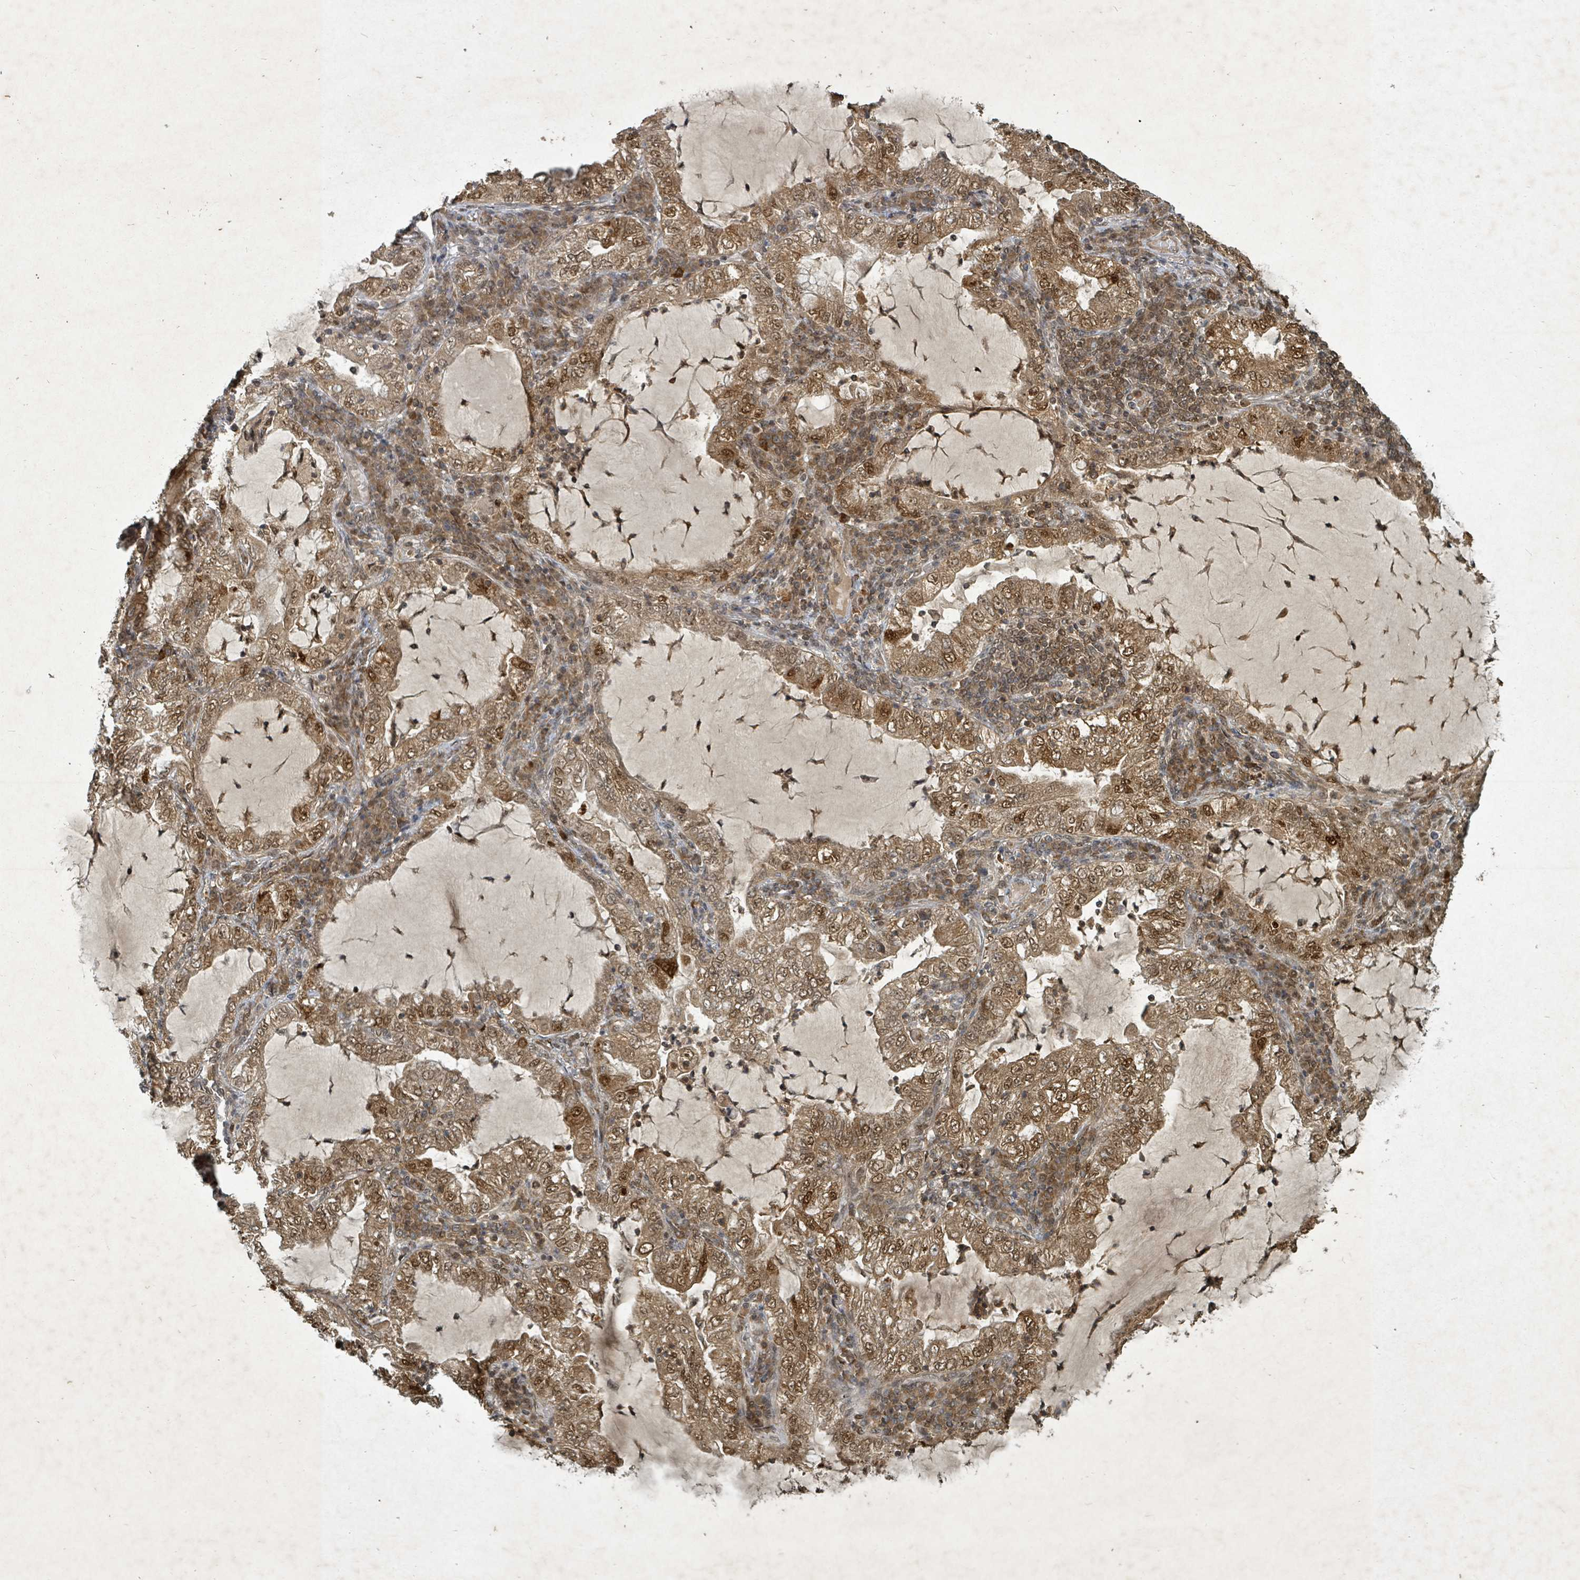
{"staining": {"intensity": "moderate", "quantity": ">75%", "location": "cytoplasmic/membranous,nuclear"}, "tissue": "lung cancer", "cell_type": "Tumor cells", "image_type": "cancer", "snomed": [{"axis": "morphology", "description": "Adenocarcinoma, NOS"}, {"axis": "topography", "description": "Lung"}], "caption": "Protein staining shows moderate cytoplasmic/membranous and nuclear expression in about >75% of tumor cells in lung cancer (adenocarcinoma).", "gene": "KDM4E", "patient": {"sex": "female", "age": 73}}